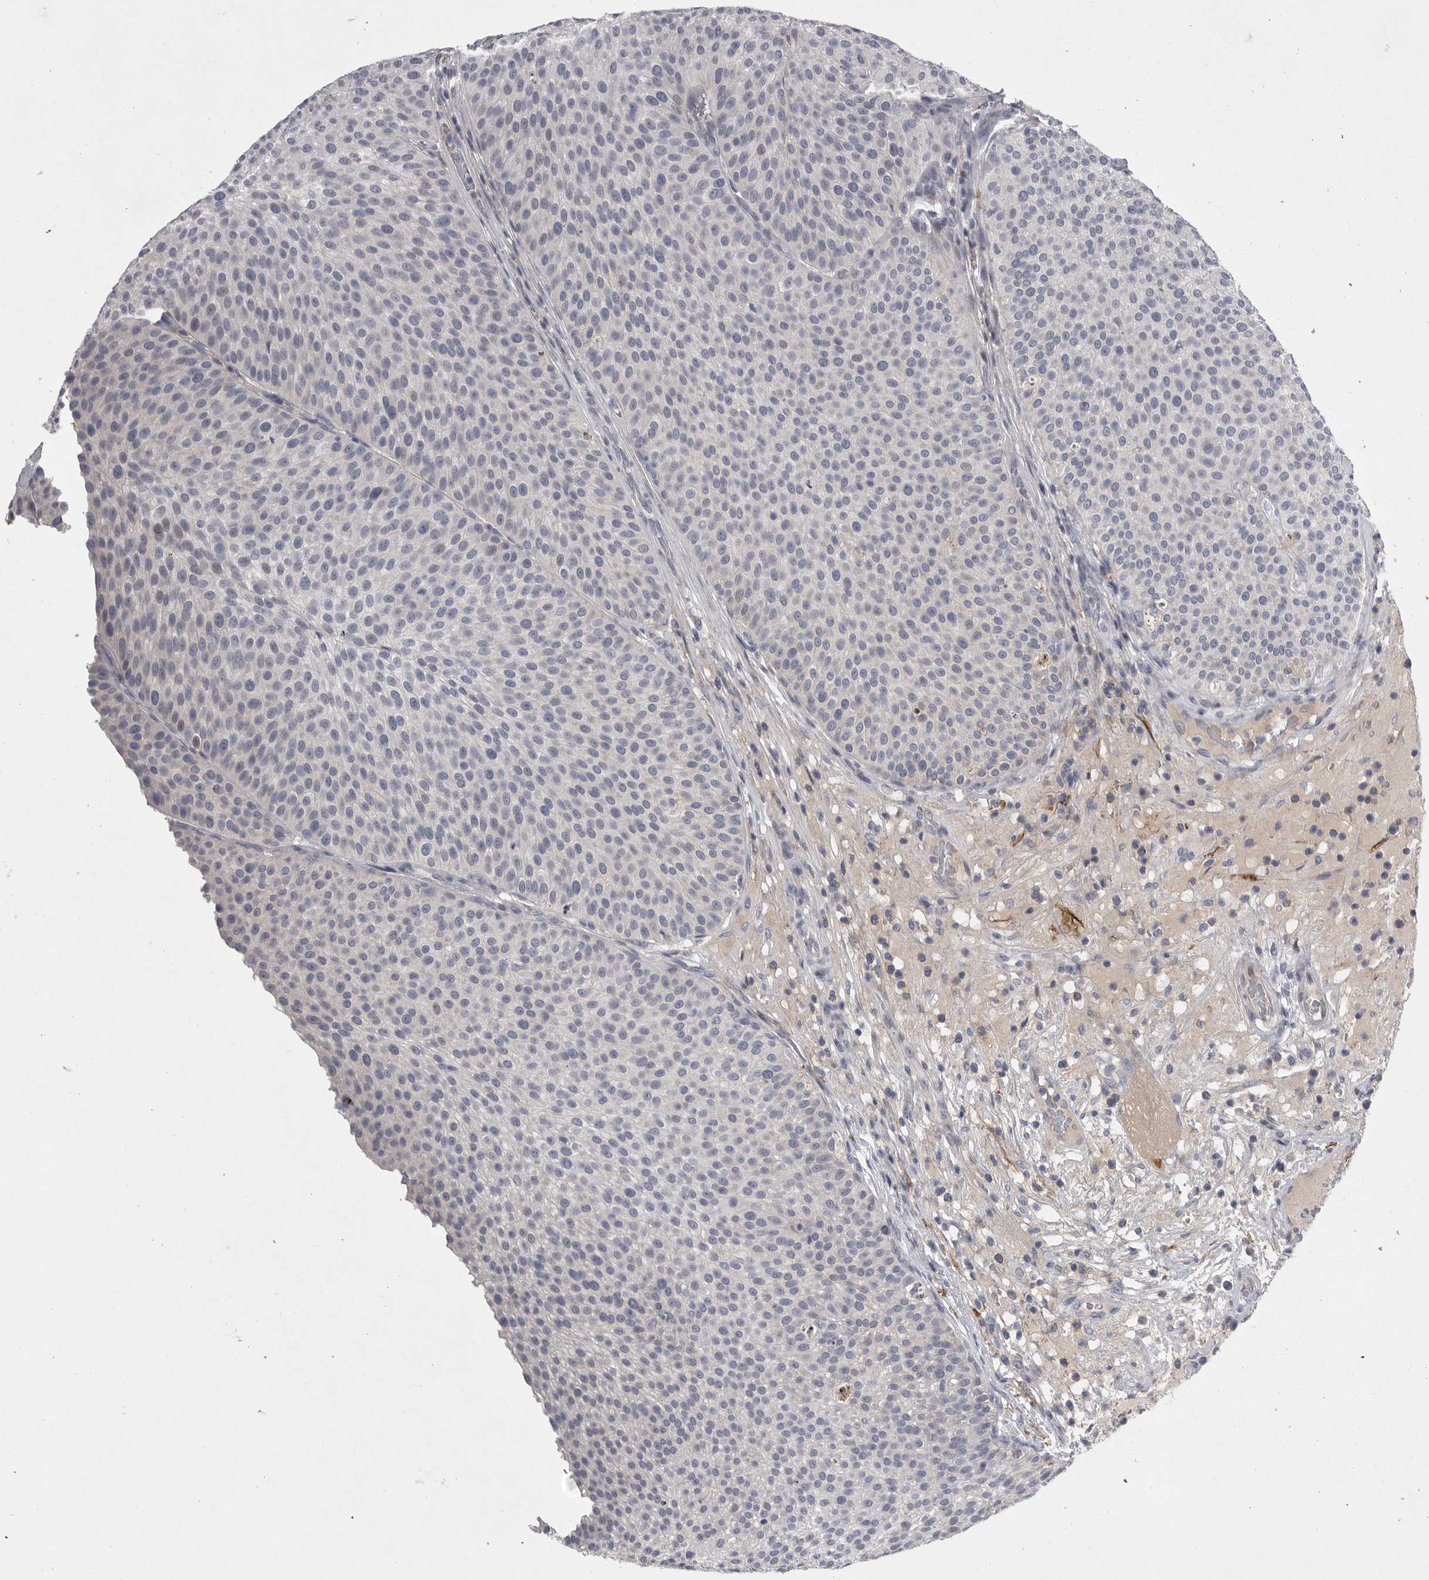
{"staining": {"intensity": "negative", "quantity": "none", "location": "none"}, "tissue": "urothelial cancer", "cell_type": "Tumor cells", "image_type": "cancer", "snomed": [{"axis": "morphology", "description": "Normal tissue, NOS"}, {"axis": "morphology", "description": "Urothelial carcinoma, Low grade"}, {"axis": "topography", "description": "Smooth muscle"}, {"axis": "topography", "description": "Urinary bladder"}], "caption": "Protein analysis of urothelial cancer demonstrates no significant expression in tumor cells.", "gene": "CRP", "patient": {"sex": "male", "age": 60}}